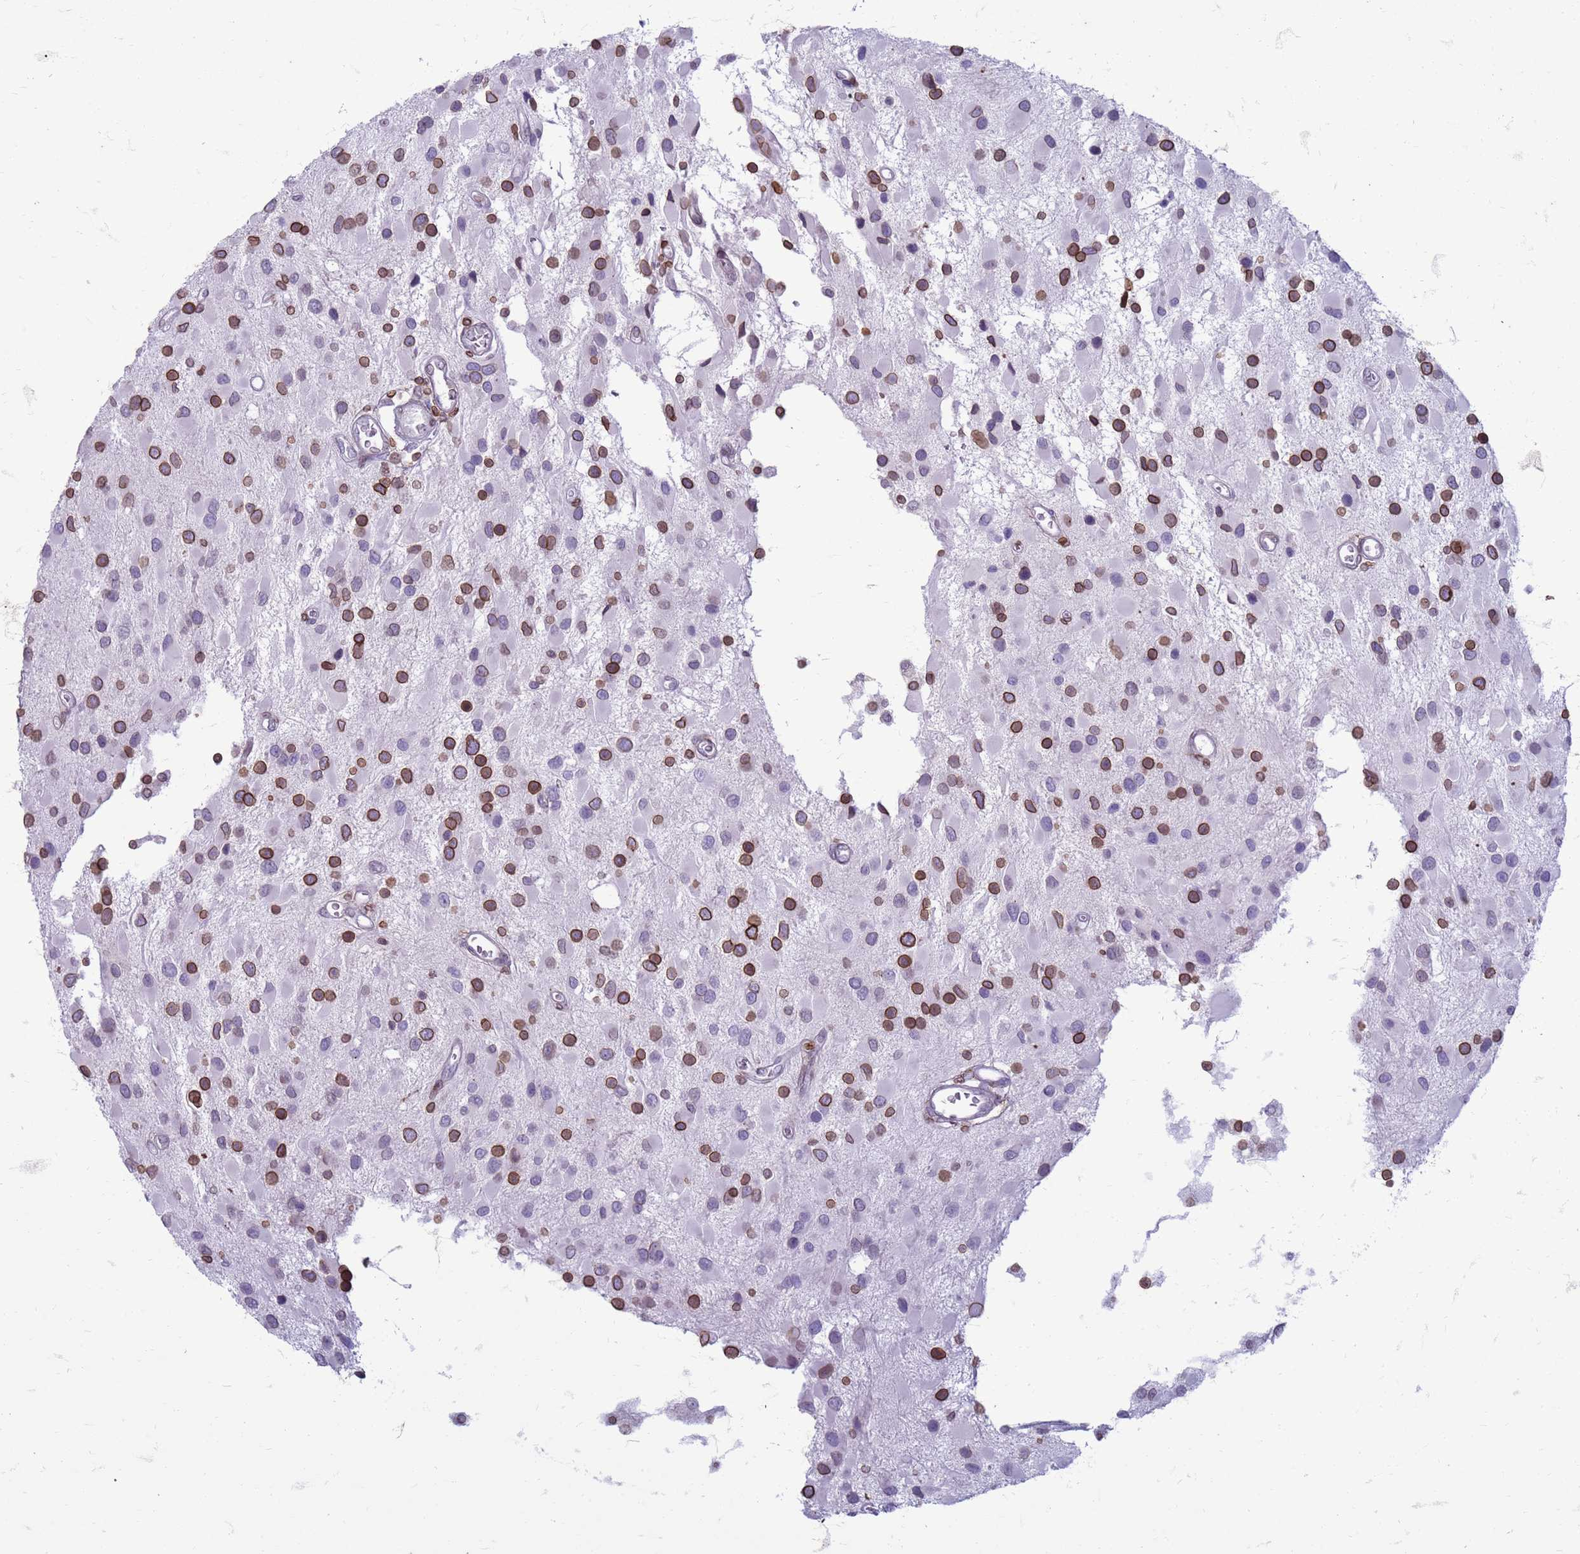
{"staining": {"intensity": "strong", "quantity": "25%-75%", "location": "cytoplasmic/membranous,nuclear"}, "tissue": "glioma", "cell_type": "Tumor cells", "image_type": "cancer", "snomed": [{"axis": "morphology", "description": "Glioma, malignant, High grade"}, {"axis": "topography", "description": "Brain"}], "caption": "A high-resolution micrograph shows IHC staining of malignant glioma (high-grade), which exhibits strong cytoplasmic/membranous and nuclear positivity in about 25%-75% of tumor cells.", "gene": "METTL25B", "patient": {"sex": "male", "age": 53}}